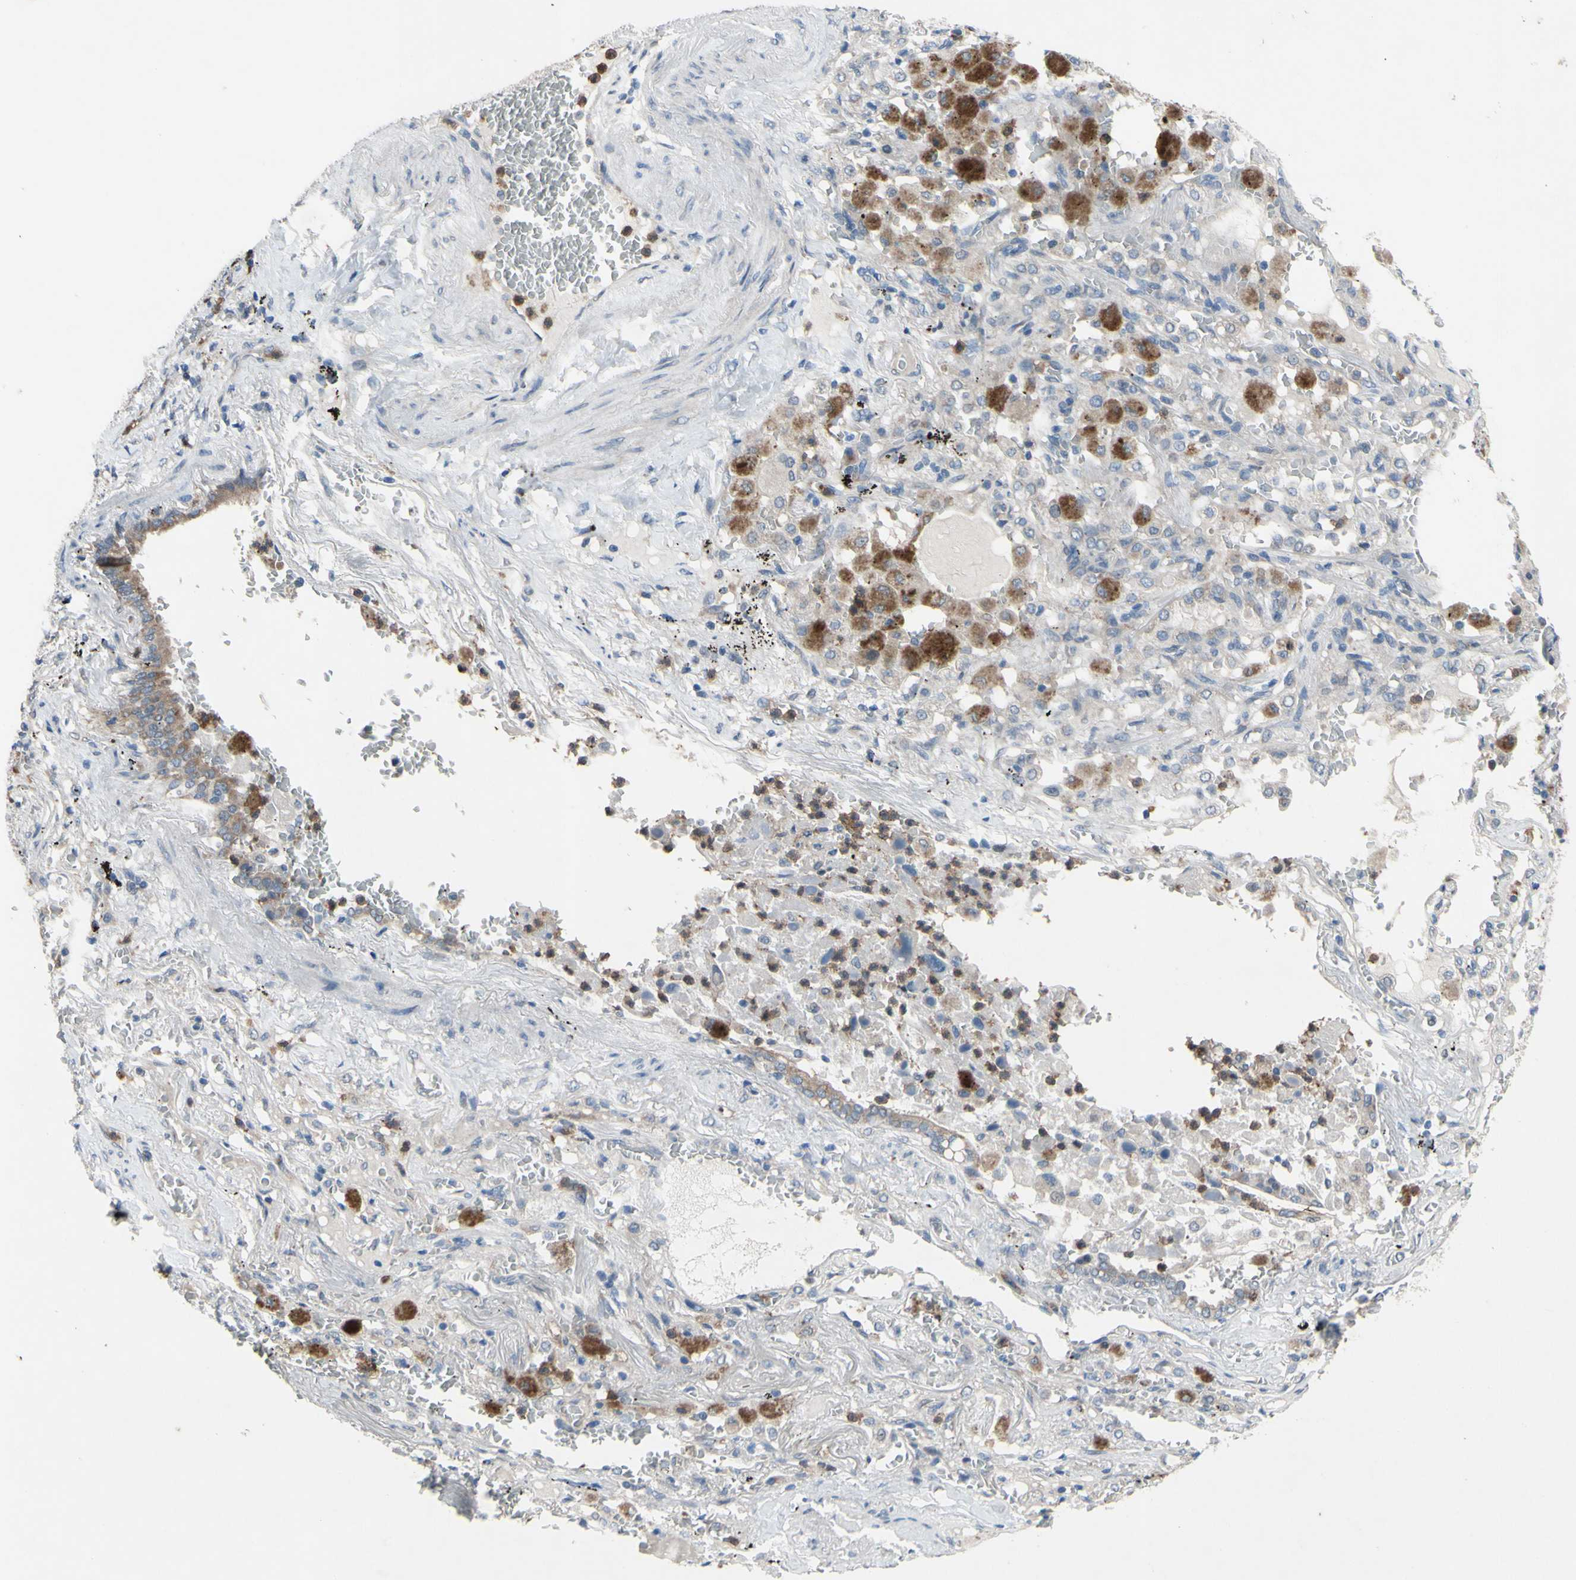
{"staining": {"intensity": "moderate", "quantity": "25%-75%", "location": "cytoplasmic/membranous"}, "tissue": "lung cancer", "cell_type": "Tumor cells", "image_type": "cancer", "snomed": [{"axis": "morphology", "description": "Squamous cell carcinoma, NOS"}, {"axis": "topography", "description": "Lung"}], "caption": "A brown stain shows moderate cytoplasmic/membranous staining of a protein in human lung cancer (squamous cell carcinoma) tumor cells.", "gene": "GRAMD2B", "patient": {"sex": "male", "age": 57}}